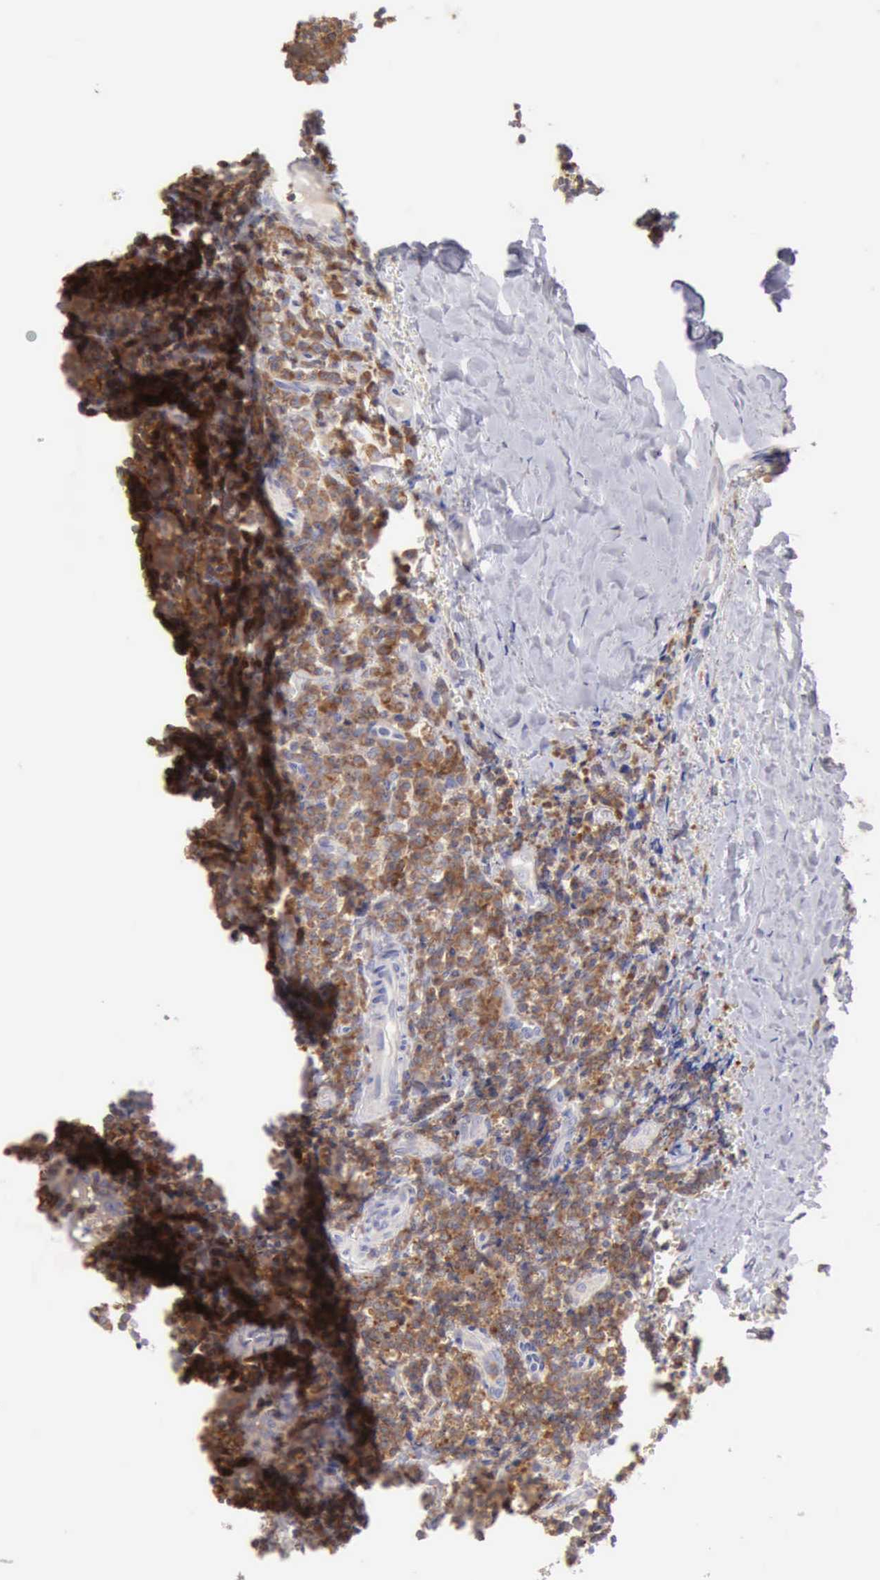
{"staining": {"intensity": "moderate", "quantity": ">75%", "location": "cytoplasmic/membranous"}, "tissue": "tonsil", "cell_type": "Germinal center cells", "image_type": "normal", "snomed": [{"axis": "morphology", "description": "Normal tissue, NOS"}, {"axis": "topography", "description": "Tonsil"}], "caption": "Moderate cytoplasmic/membranous positivity is seen in about >75% of germinal center cells in benign tonsil. Using DAB (3,3'-diaminobenzidine) (brown) and hematoxylin (blue) stains, captured at high magnification using brightfield microscopy.", "gene": "SASH3", "patient": {"sex": "male", "age": 20}}